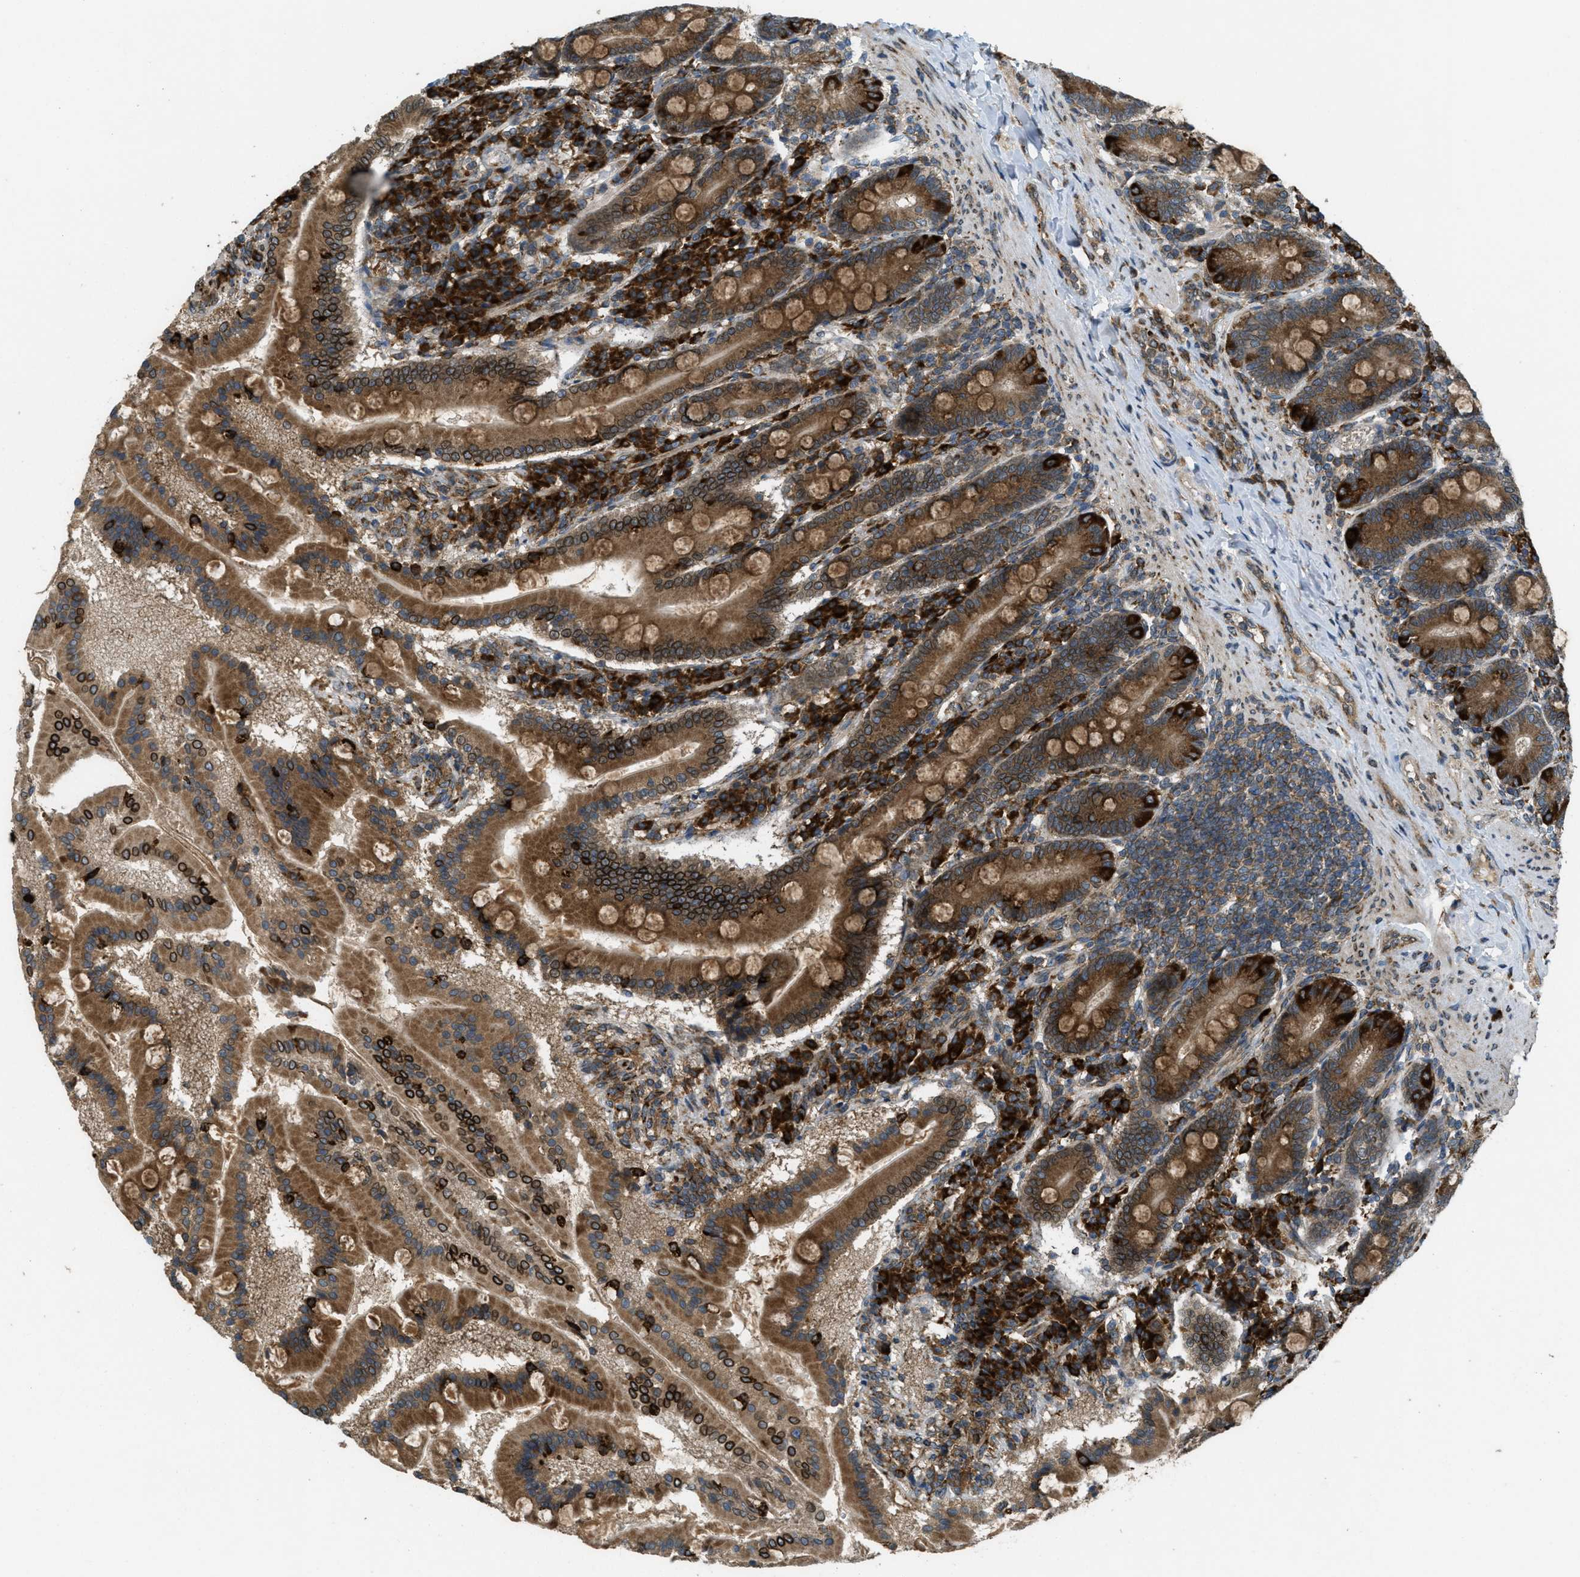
{"staining": {"intensity": "strong", "quantity": ">75%", "location": "cytoplasmic/membranous"}, "tissue": "duodenum", "cell_type": "Glandular cells", "image_type": "normal", "snomed": [{"axis": "morphology", "description": "Normal tissue, NOS"}, {"axis": "topography", "description": "Duodenum"}], "caption": "IHC histopathology image of normal human duodenum stained for a protein (brown), which shows high levels of strong cytoplasmic/membranous staining in about >75% of glandular cells.", "gene": "PCDH18", "patient": {"sex": "male", "age": 50}}